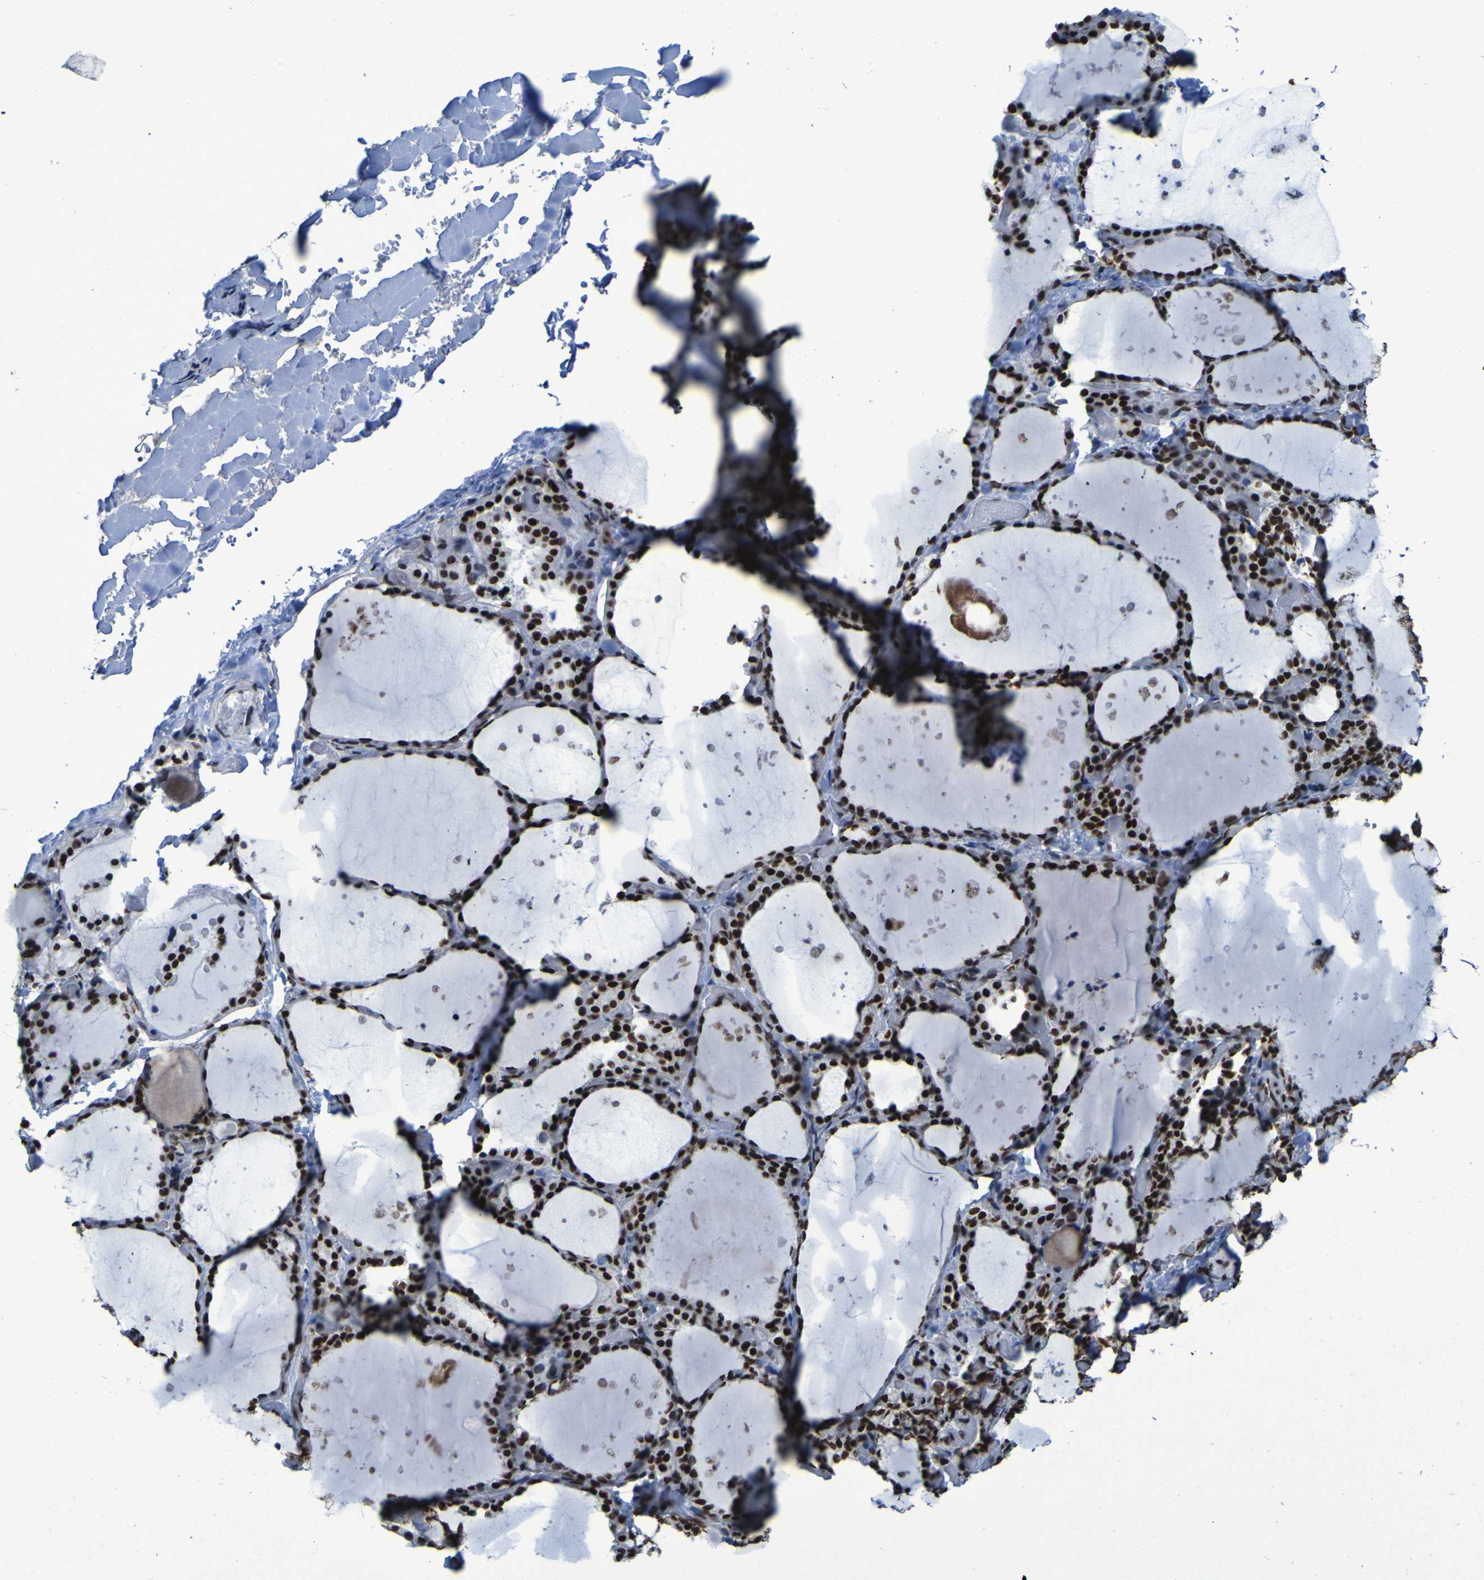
{"staining": {"intensity": "strong", "quantity": ">75%", "location": "nuclear"}, "tissue": "thyroid gland", "cell_type": "Glandular cells", "image_type": "normal", "snomed": [{"axis": "morphology", "description": "Normal tissue, NOS"}, {"axis": "topography", "description": "Thyroid gland"}], "caption": "IHC micrograph of normal thyroid gland: human thyroid gland stained using immunohistochemistry shows high levels of strong protein expression localized specifically in the nuclear of glandular cells, appearing as a nuclear brown color.", "gene": "HNRNPR", "patient": {"sex": "female", "age": 44}}